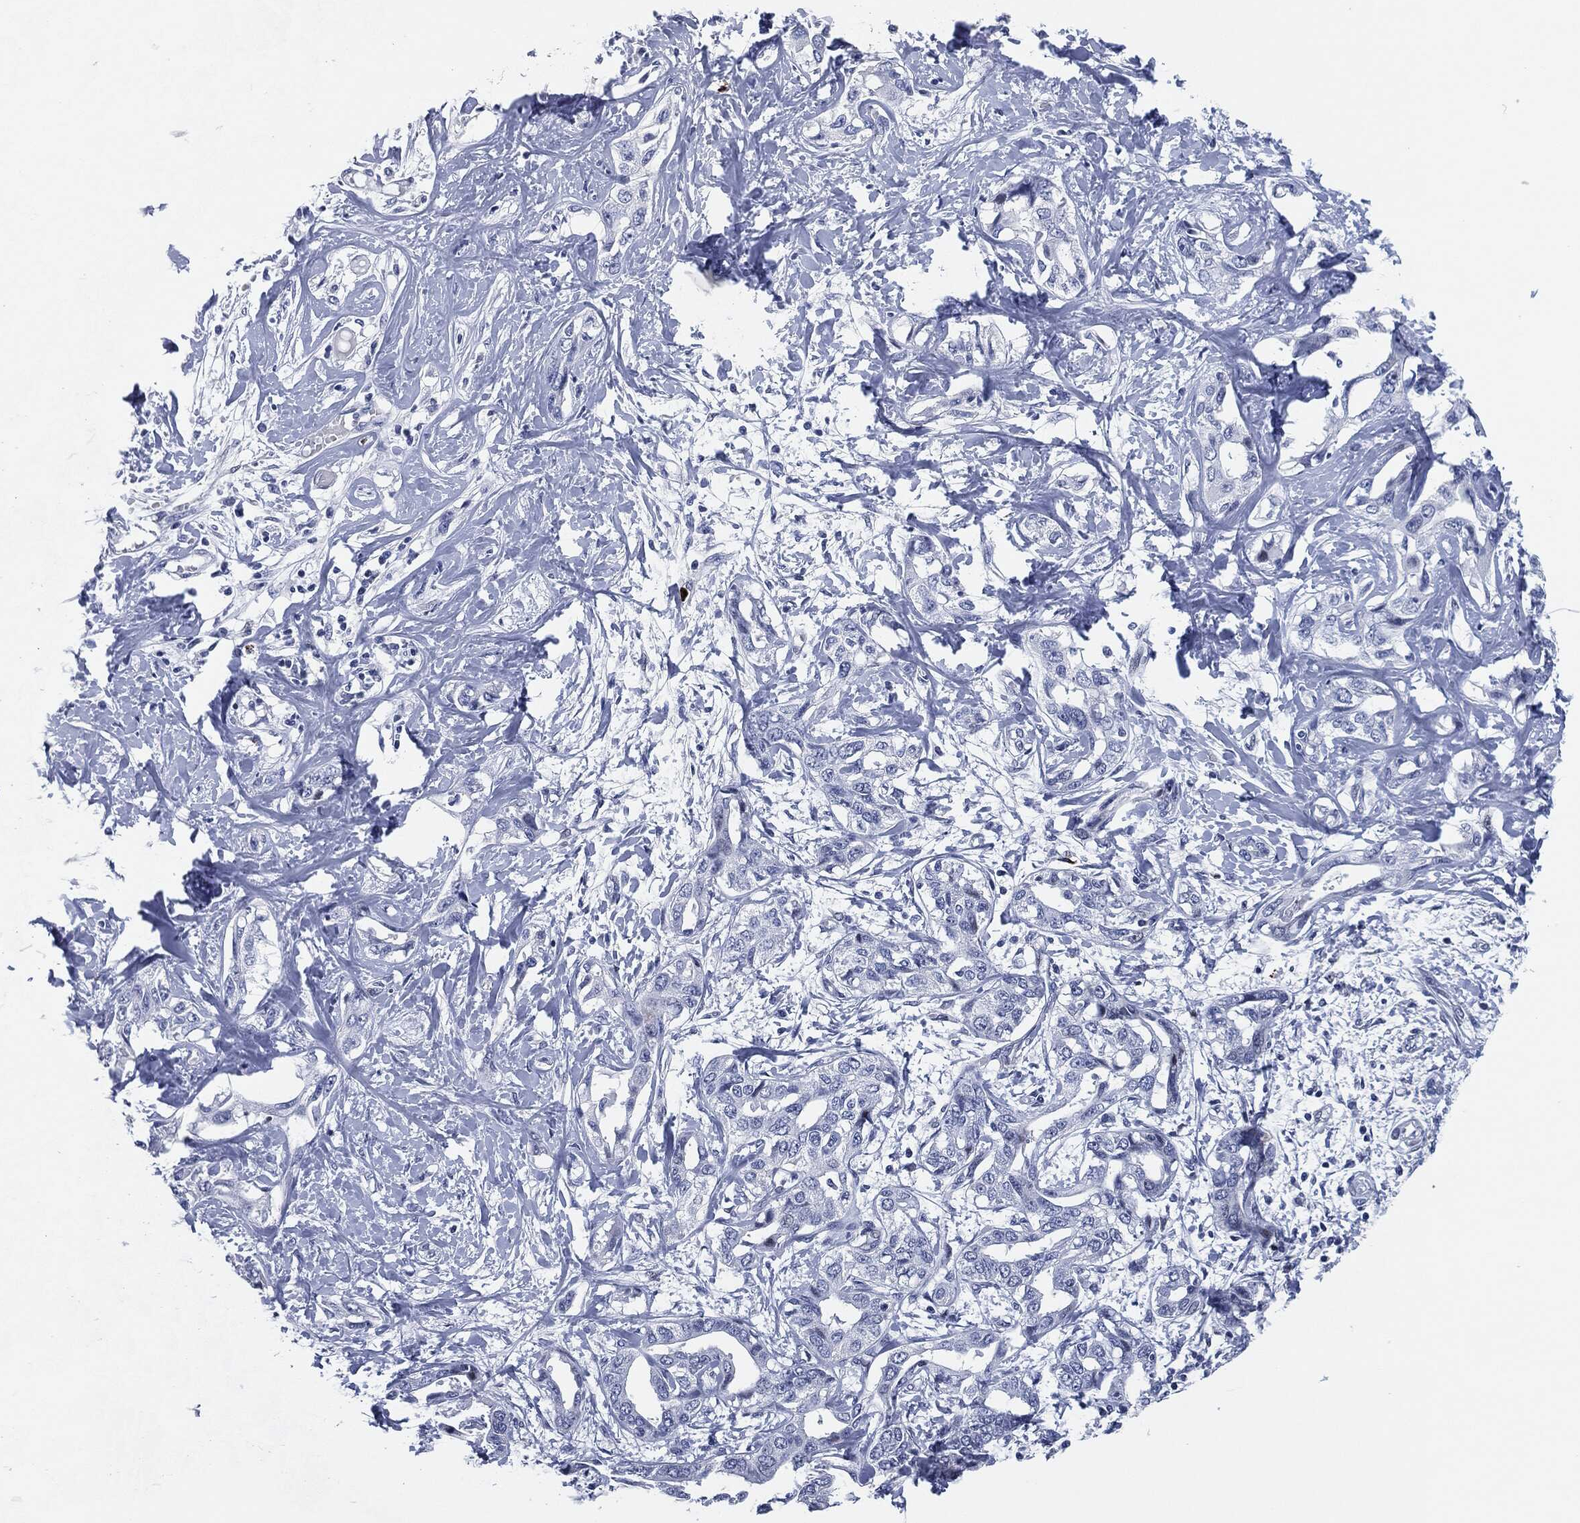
{"staining": {"intensity": "negative", "quantity": "none", "location": "none"}, "tissue": "liver cancer", "cell_type": "Tumor cells", "image_type": "cancer", "snomed": [{"axis": "morphology", "description": "Cholangiocarcinoma"}, {"axis": "topography", "description": "Liver"}], "caption": "The image displays no staining of tumor cells in liver cancer.", "gene": "MPO", "patient": {"sex": "male", "age": 59}}